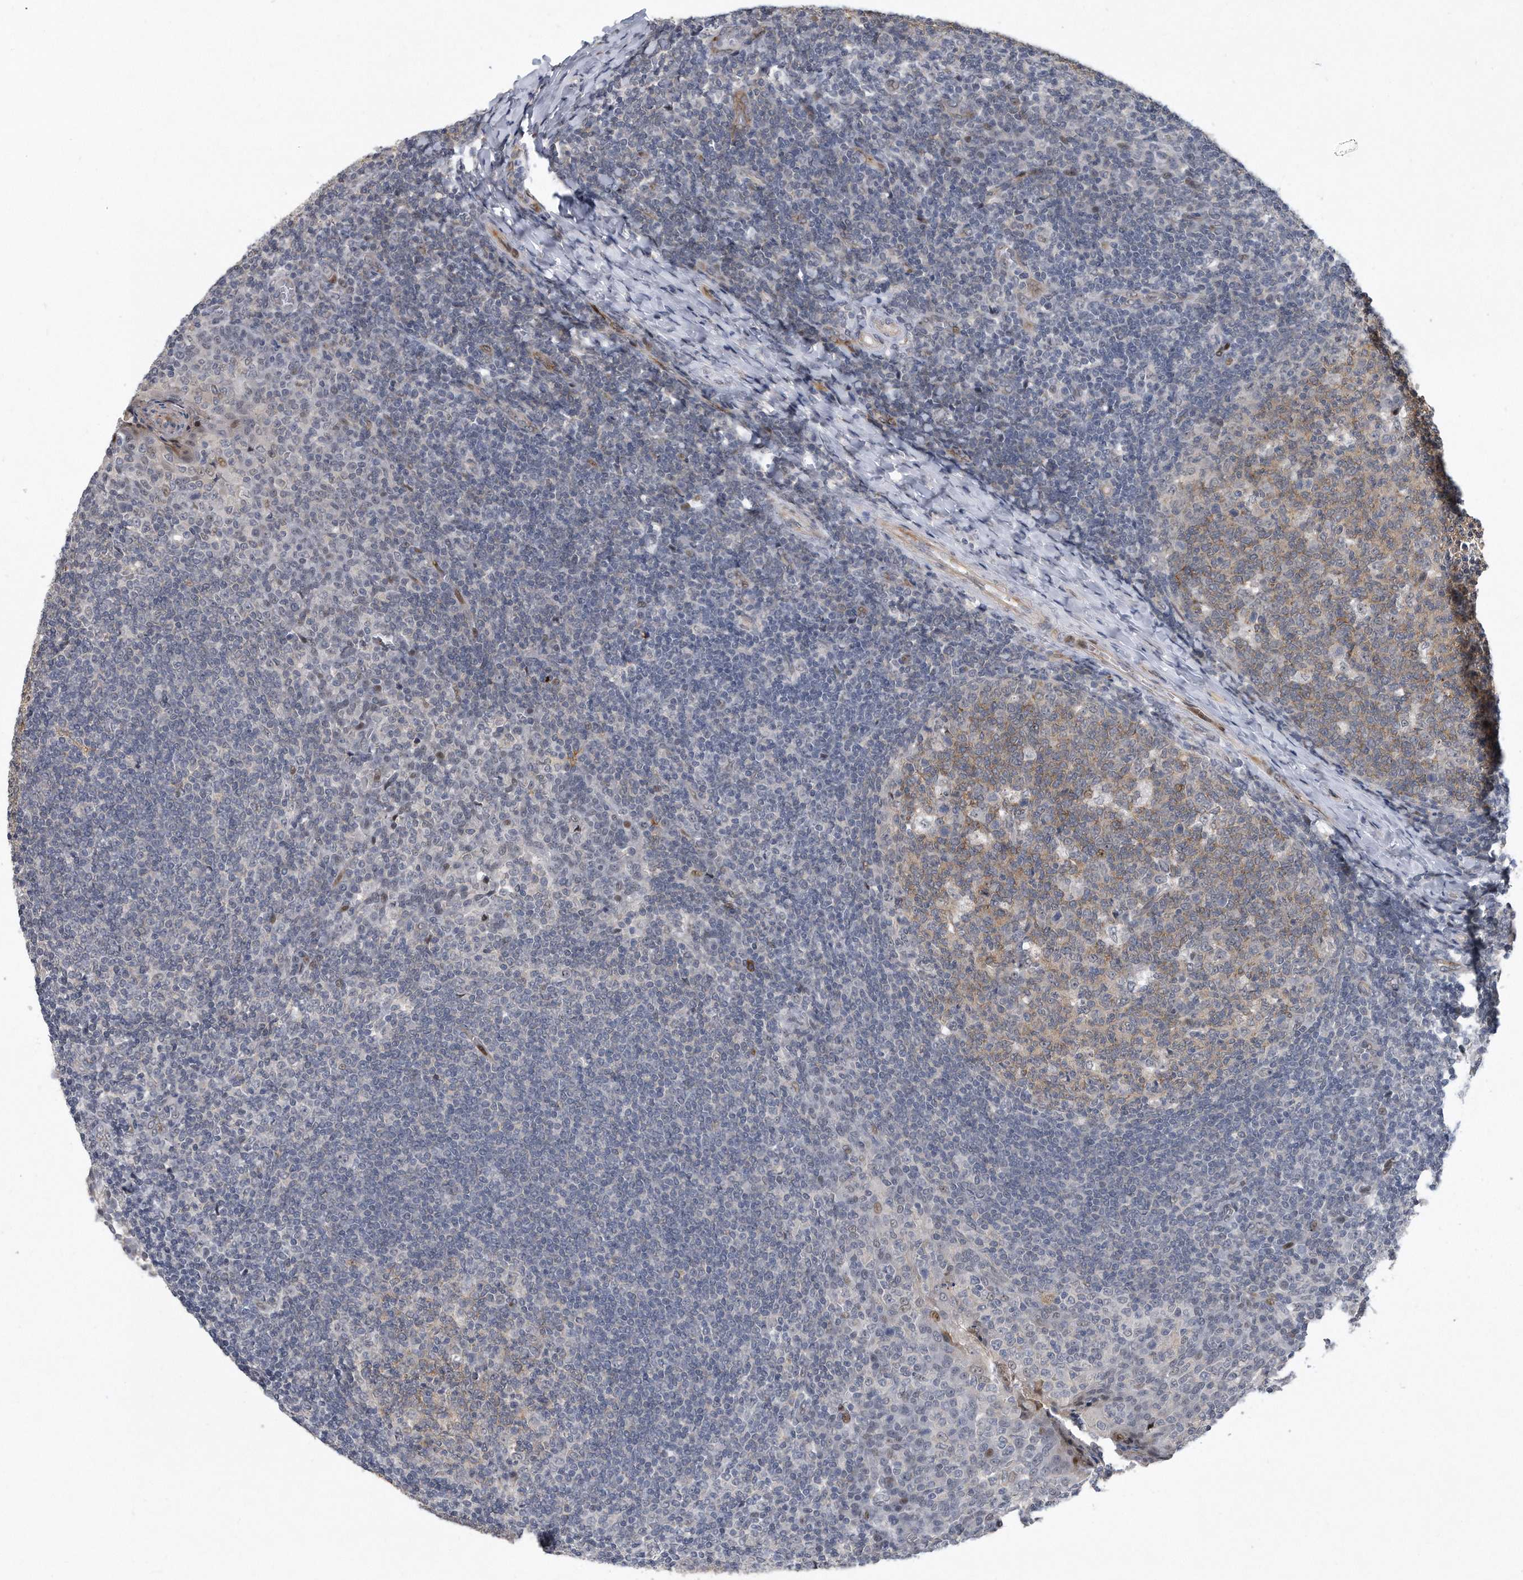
{"staining": {"intensity": "moderate", "quantity": "25%-75%", "location": "cytoplasmic/membranous"}, "tissue": "tonsil", "cell_type": "Germinal center cells", "image_type": "normal", "snomed": [{"axis": "morphology", "description": "Normal tissue, NOS"}, {"axis": "topography", "description": "Tonsil"}], "caption": "The immunohistochemical stain labels moderate cytoplasmic/membranous positivity in germinal center cells of normal tonsil. (DAB IHC, brown staining for protein, blue staining for nuclei).", "gene": "PGBD2", "patient": {"sex": "female", "age": 19}}